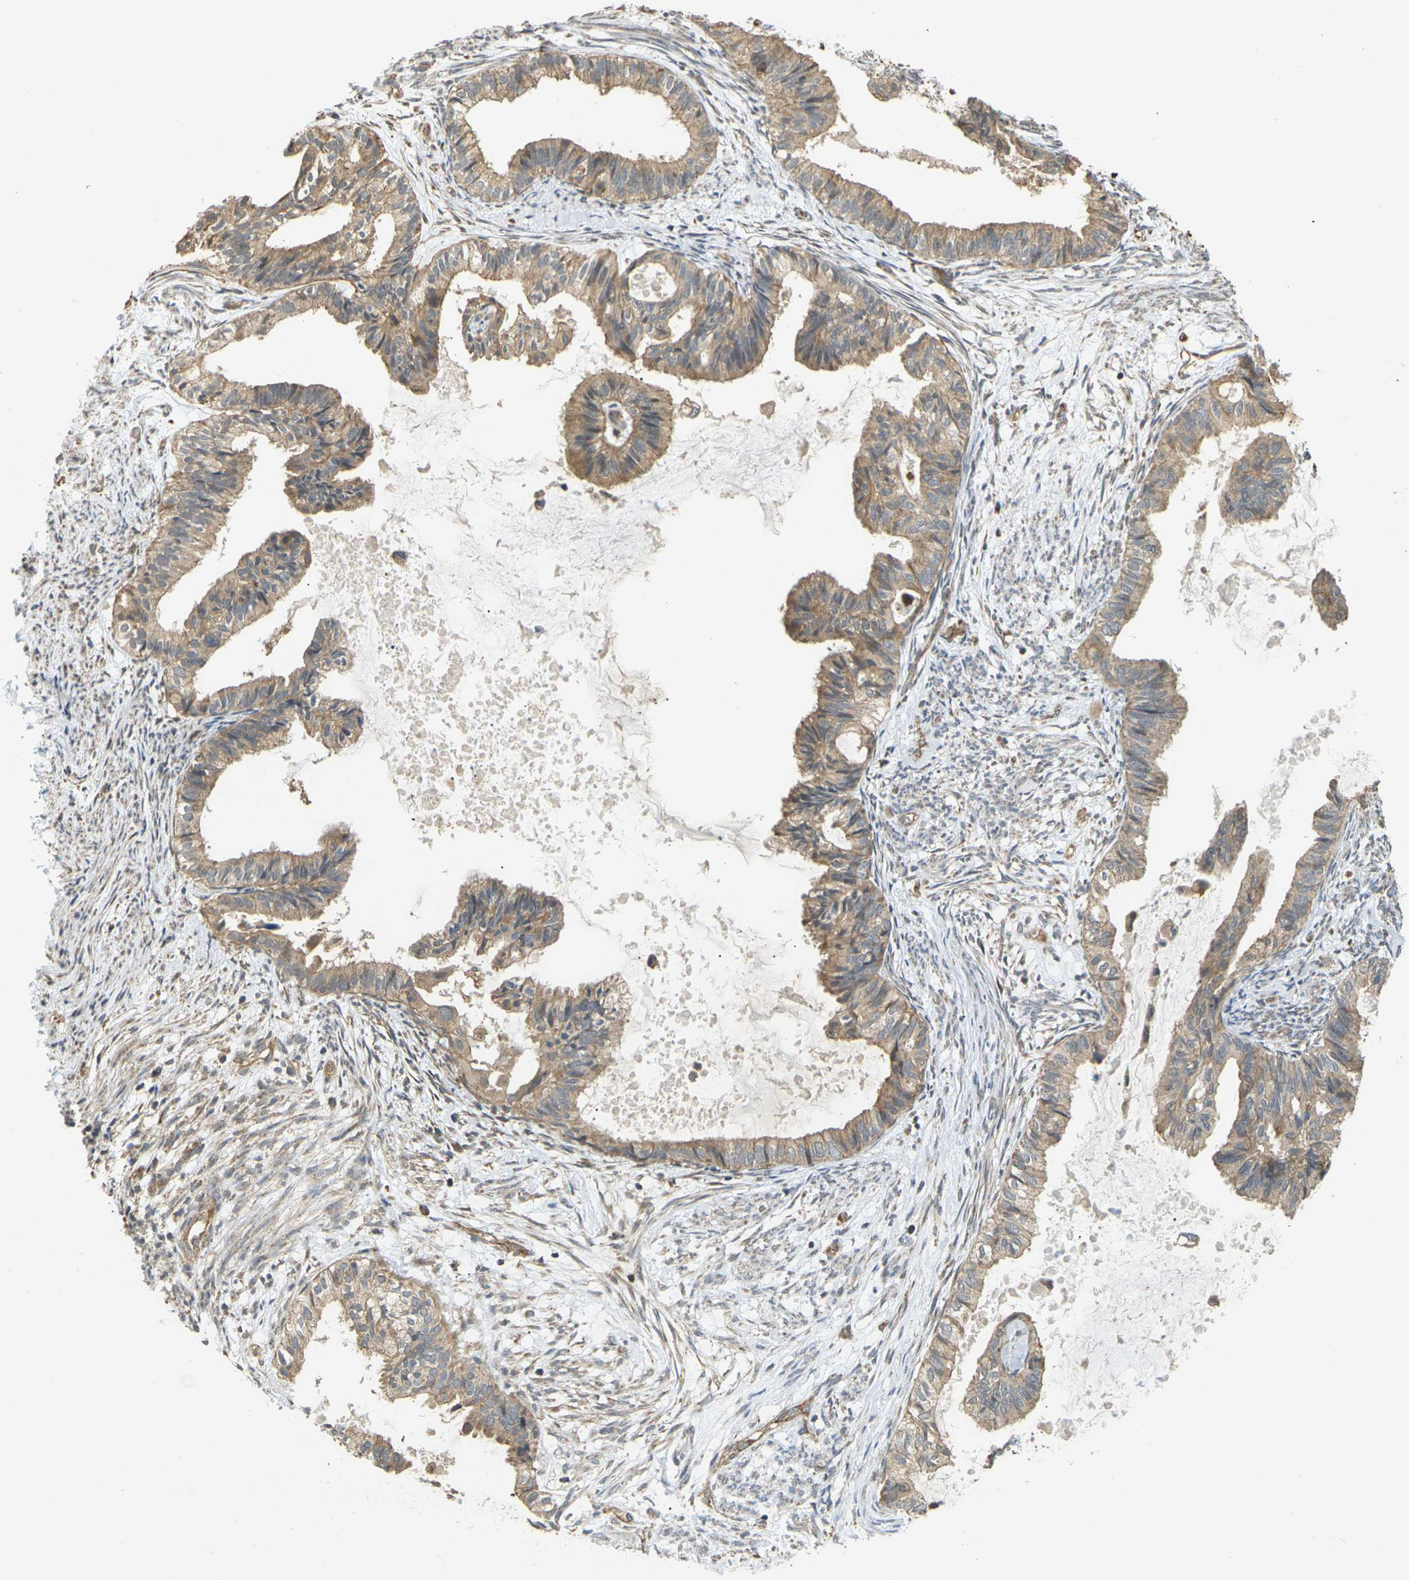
{"staining": {"intensity": "moderate", "quantity": ">75%", "location": "cytoplasmic/membranous"}, "tissue": "cervical cancer", "cell_type": "Tumor cells", "image_type": "cancer", "snomed": [{"axis": "morphology", "description": "Normal tissue, NOS"}, {"axis": "morphology", "description": "Adenocarcinoma, NOS"}, {"axis": "topography", "description": "Cervix"}, {"axis": "topography", "description": "Endometrium"}], "caption": "Protein positivity by immunohistochemistry reveals moderate cytoplasmic/membranous expression in approximately >75% of tumor cells in adenocarcinoma (cervical). Using DAB (3,3'-diaminobenzidine) (brown) and hematoxylin (blue) stains, captured at high magnification using brightfield microscopy.", "gene": "KSR1", "patient": {"sex": "female", "age": 86}}